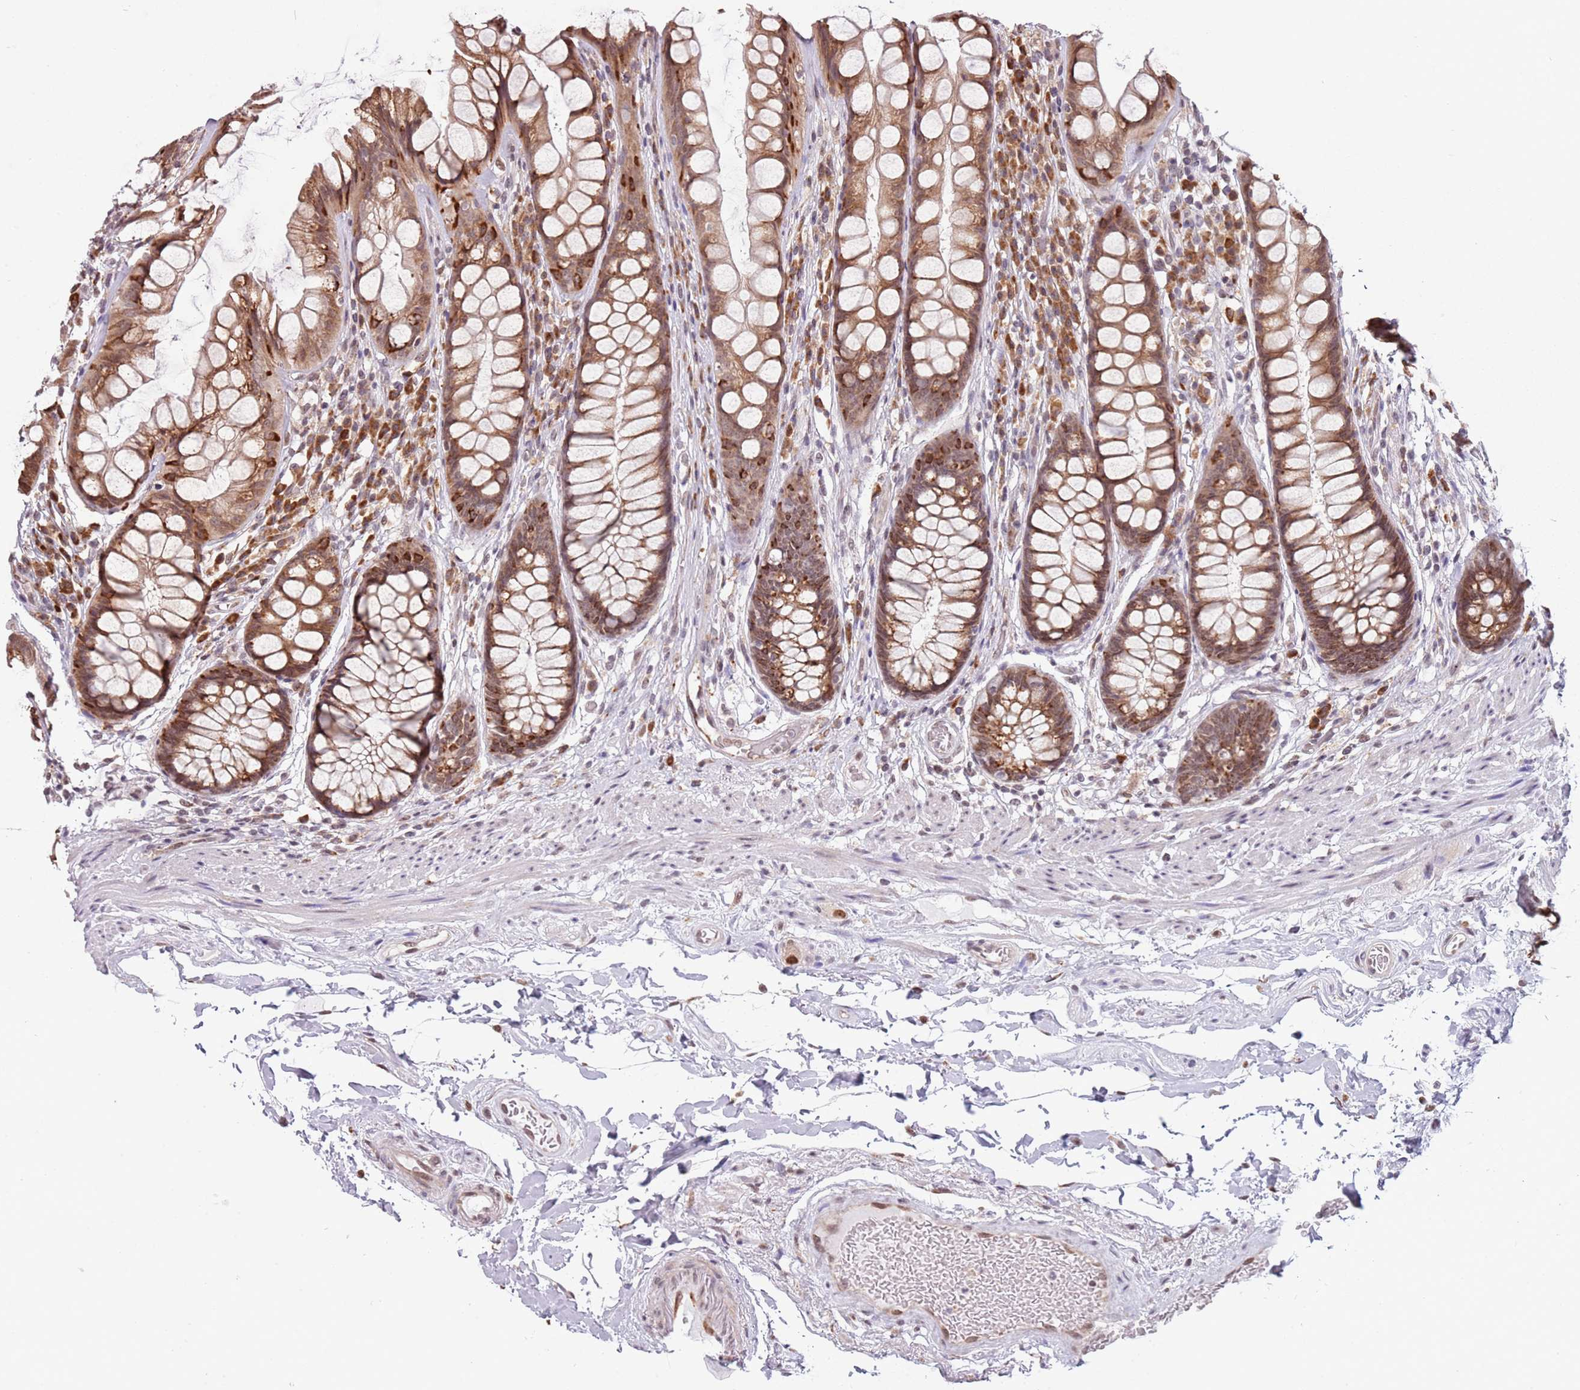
{"staining": {"intensity": "moderate", "quantity": ">75%", "location": "cytoplasmic/membranous,nuclear"}, "tissue": "rectum", "cell_type": "Glandular cells", "image_type": "normal", "snomed": [{"axis": "morphology", "description": "Normal tissue, NOS"}, {"axis": "topography", "description": "Rectum"}], "caption": "Brown immunohistochemical staining in normal human rectum exhibits moderate cytoplasmic/membranous,nuclear expression in about >75% of glandular cells.", "gene": "BARD1", "patient": {"sex": "male", "age": 74}}